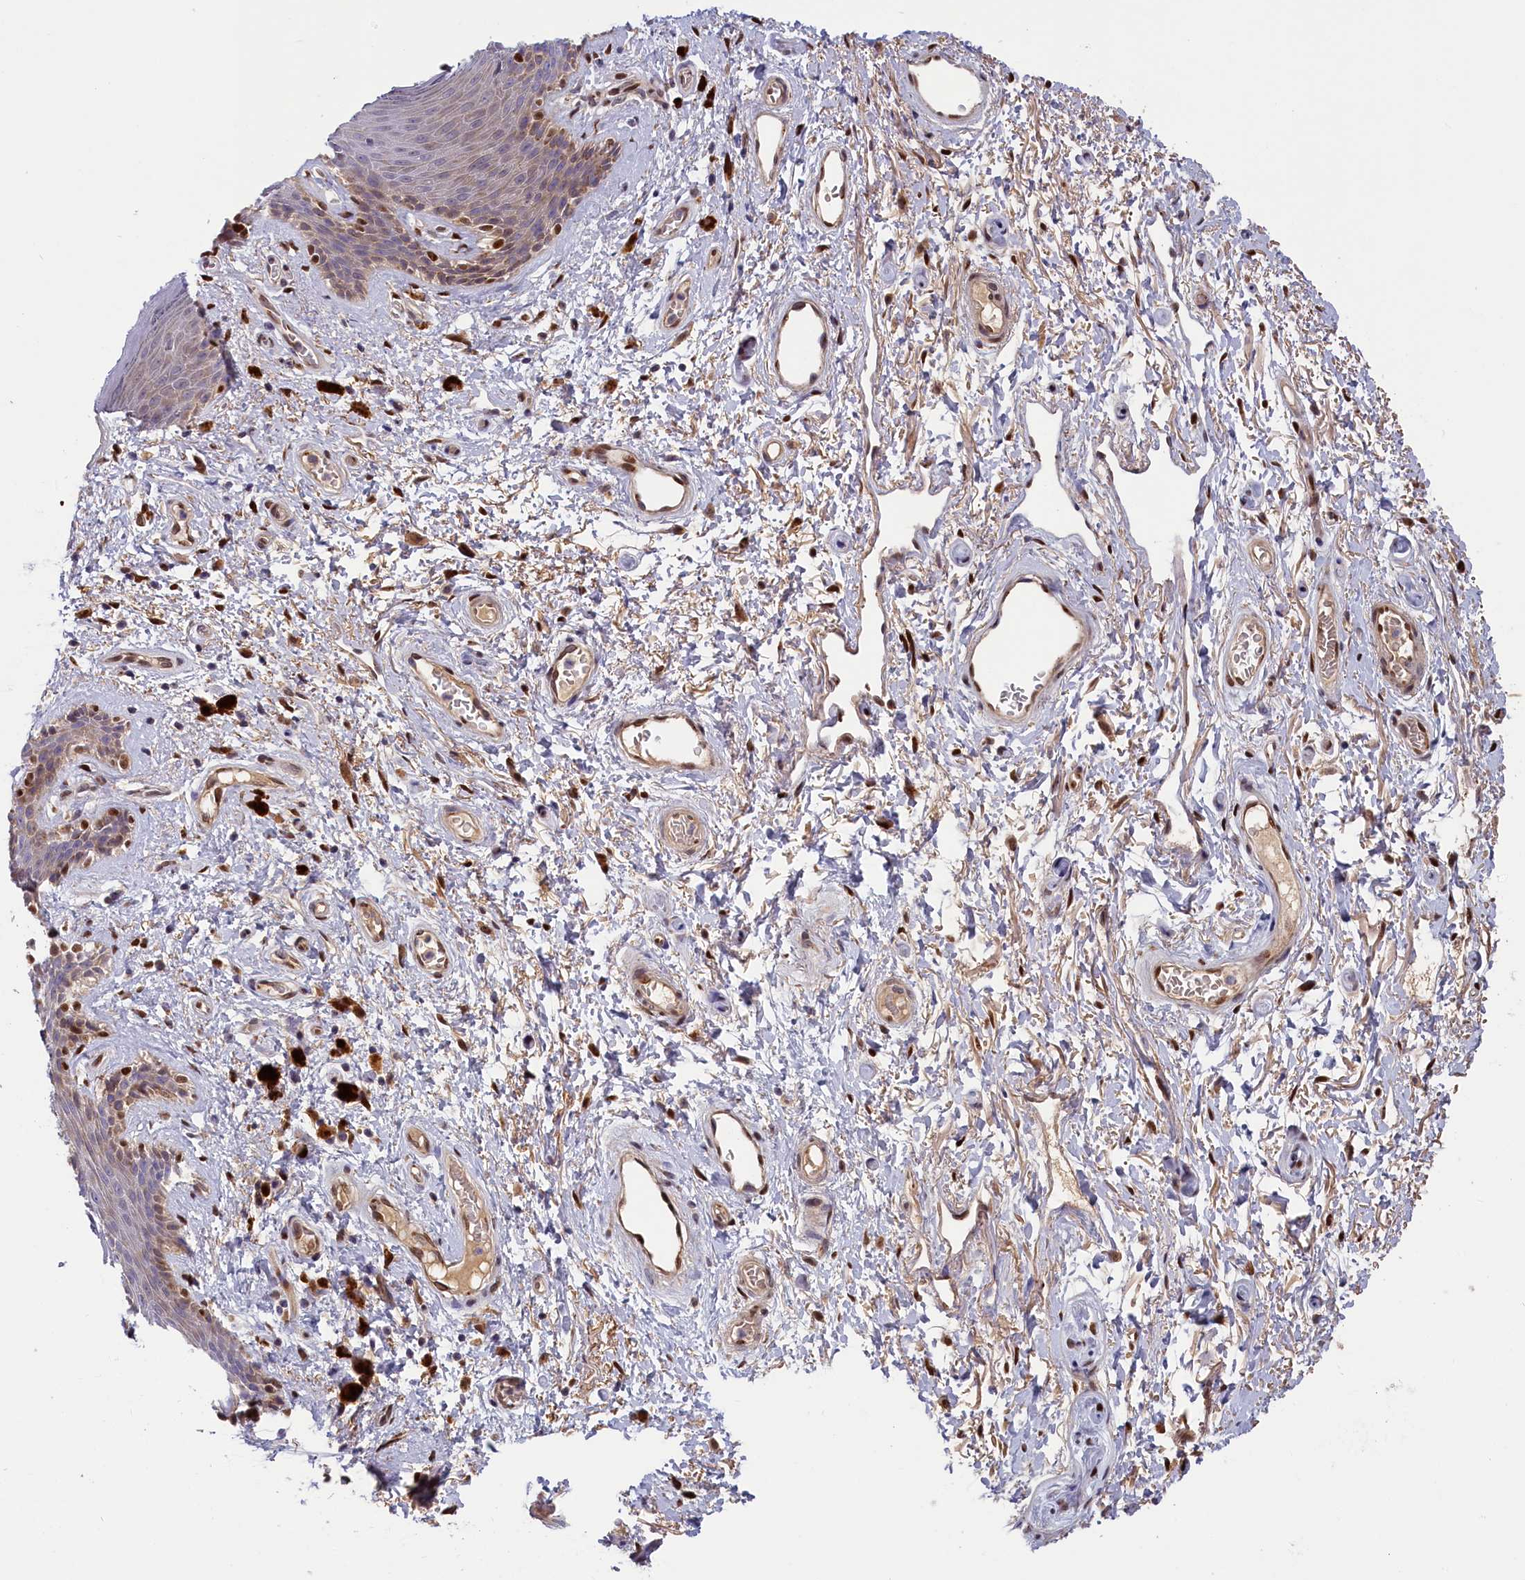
{"staining": {"intensity": "moderate", "quantity": "<25%", "location": "nuclear"}, "tissue": "skin", "cell_type": "Epidermal cells", "image_type": "normal", "snomed": [{"axis": "morphology", "description": "Normal tissue, NOS"}, {"axis": "topography", "description": "Anal"}], "caption": "Normal skin exhibits moderate nuclear expression in approximately <25% of epidermal cells, visualized by immunohistochemistry.", "gene": "CHST12", "patient": {"sex": "female", "age": 46}}